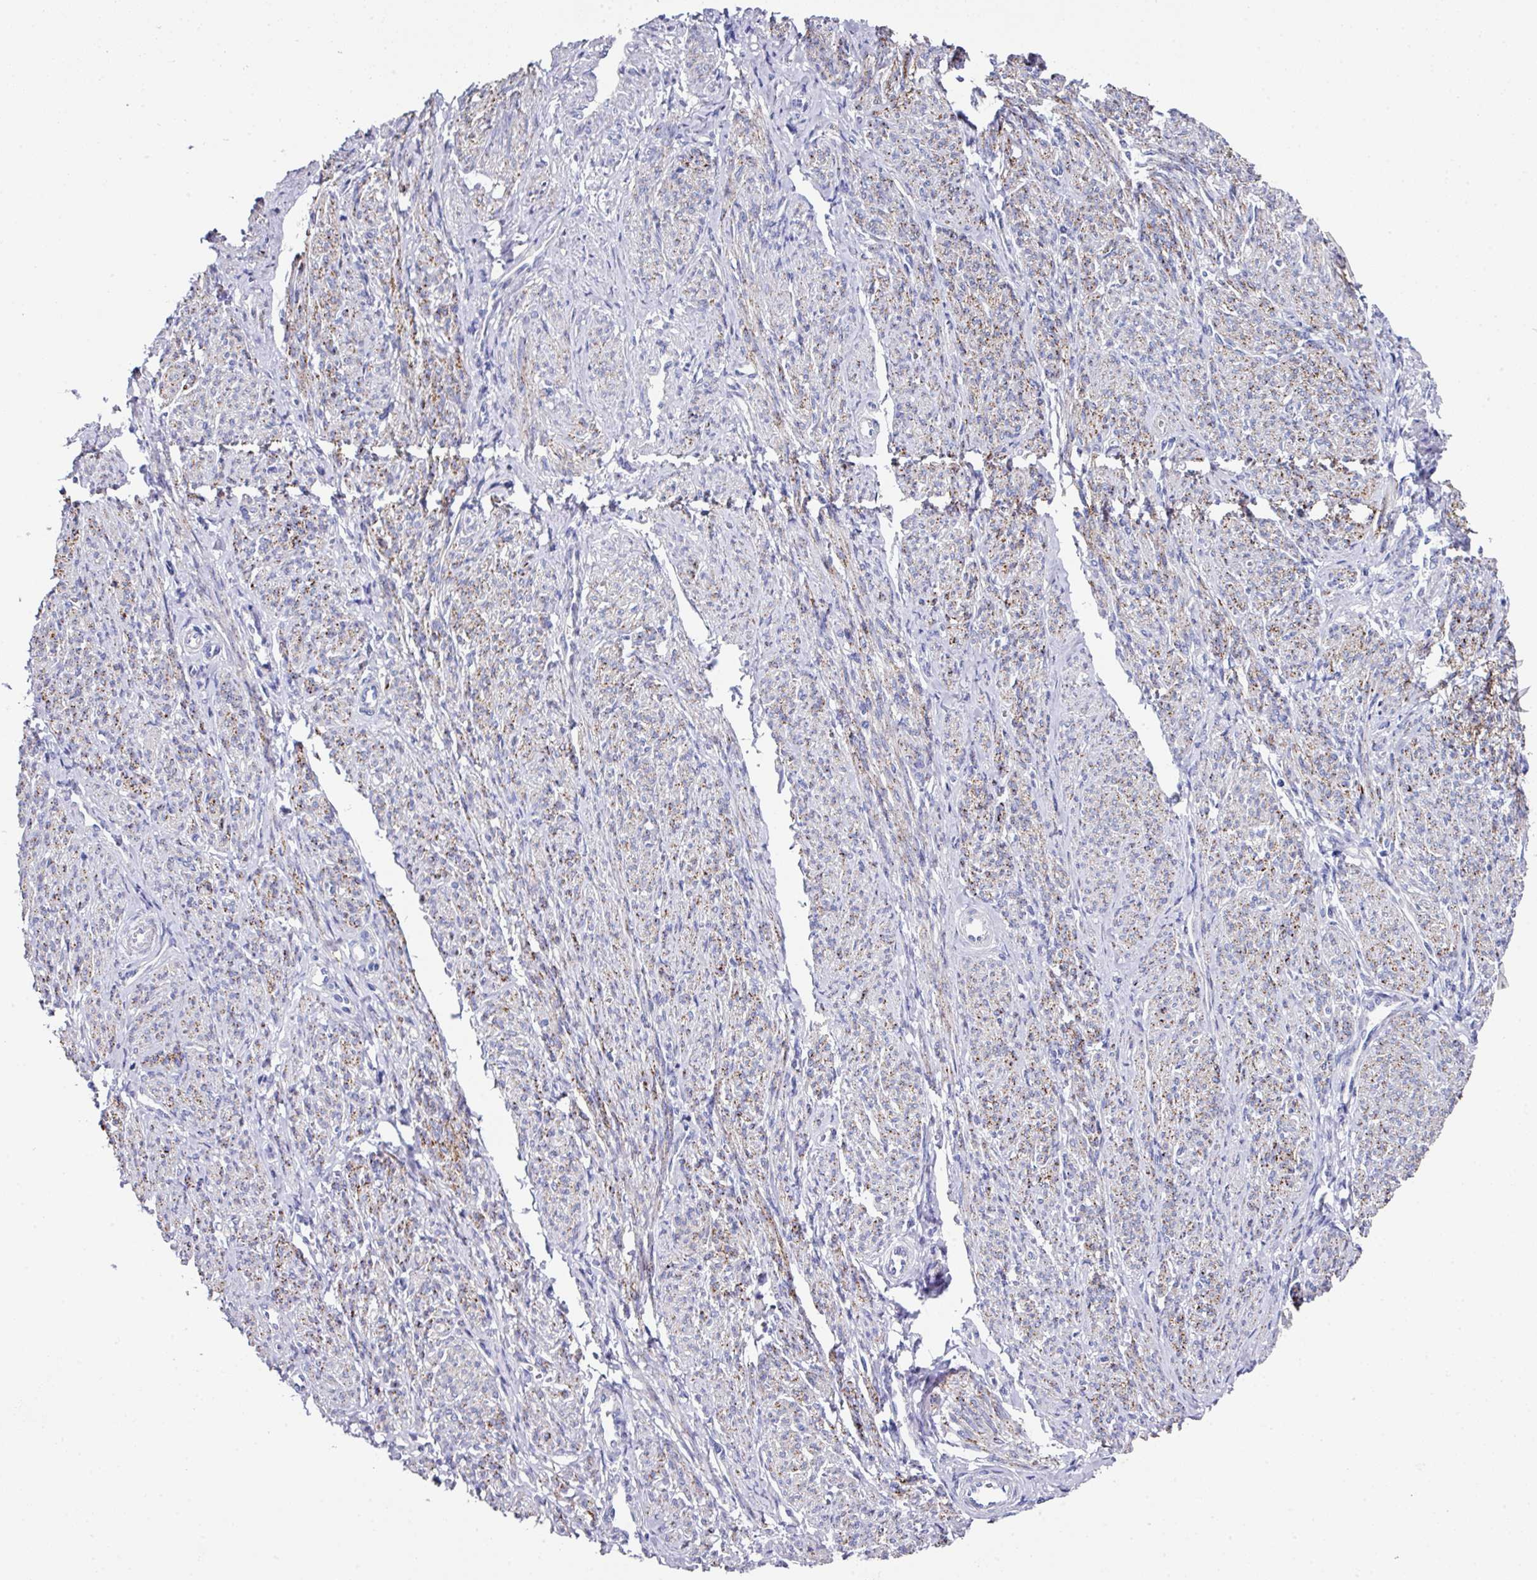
{"staining": {"intensity": "moderate", "quantity": "25%-75%", "location": "cytoplasmic/membranous"}, "tissue": "smooth muscle", "cell_type": "Smooth muscle cells", "image_type": "normal", "snomed": [{"axis": "morphology", "description": "Normal tissue, NOS"}, {"axis": "topography", "description": "Smooth muscle"}], "caption": "Protein analysis of unremarkable smooth muscle shows moderate cytoplasmic/membranous staining in approximately 25%-75% of smooth muscle cells.", "gene": "CLDN1", "patient": {"sex": "female", "age": 65}}